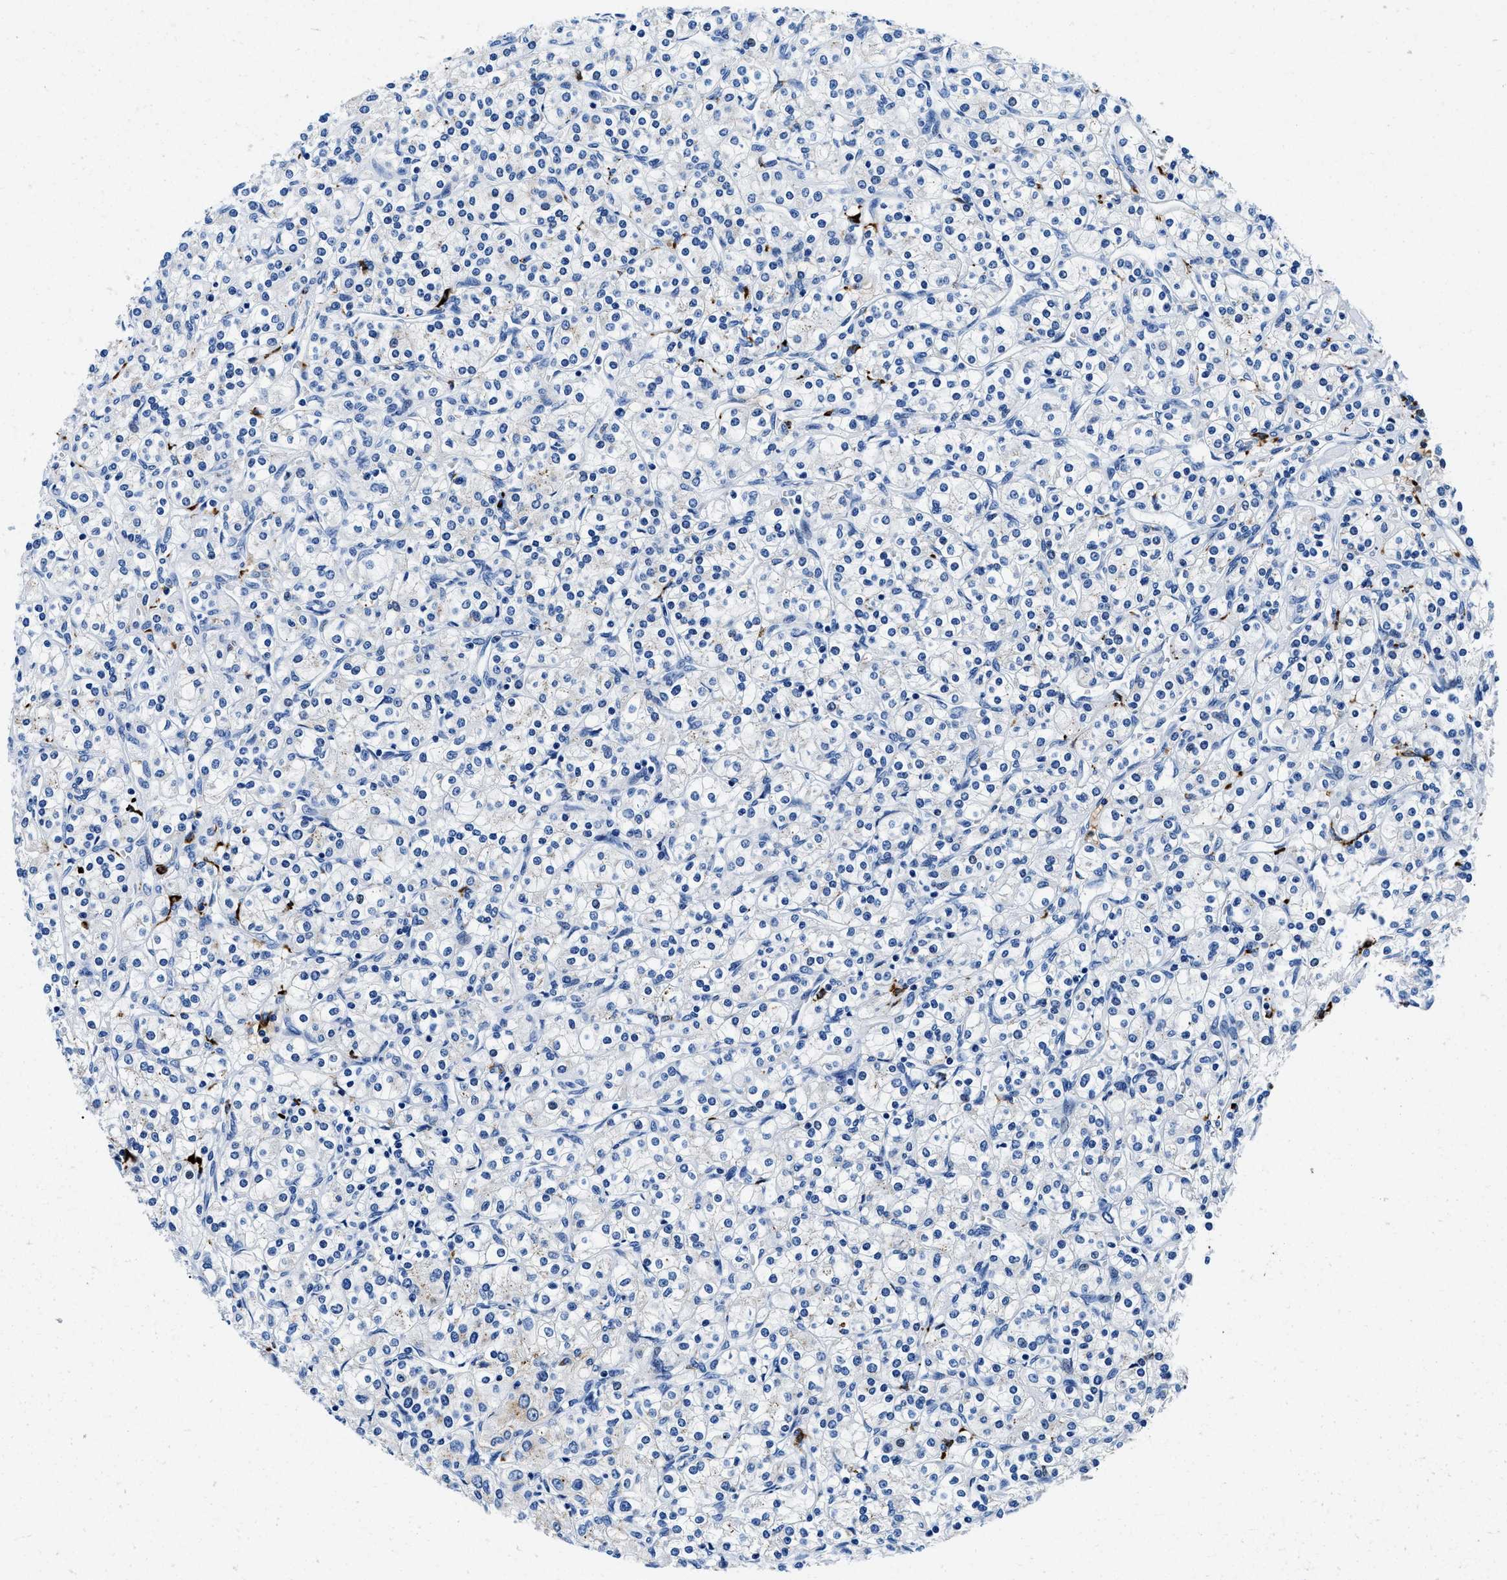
{"staining": {"intensity": "negative", "quantity": "none", "location": "none"}, "tissue": "renal cancer", "cell_type": "Tumor cells", "image_type": "cancer", "snomed": [{"axis": "morphology", "description": "Adenocarcinoma, NOS"}, {"axis": "topography", "description": "Kidney"}], "caption": "Immunohistochemistry micrograph of neoplastic tissue: human renal adenocarcinoma stained with DAB exhibits no significant protein positivity in tumor cells. (DAB (3,3'-diaminobenzidine) IHC with hematoxylin counter stain).", "gene": "OR14K1", "patient": {"sex": "male", "age": 77}}